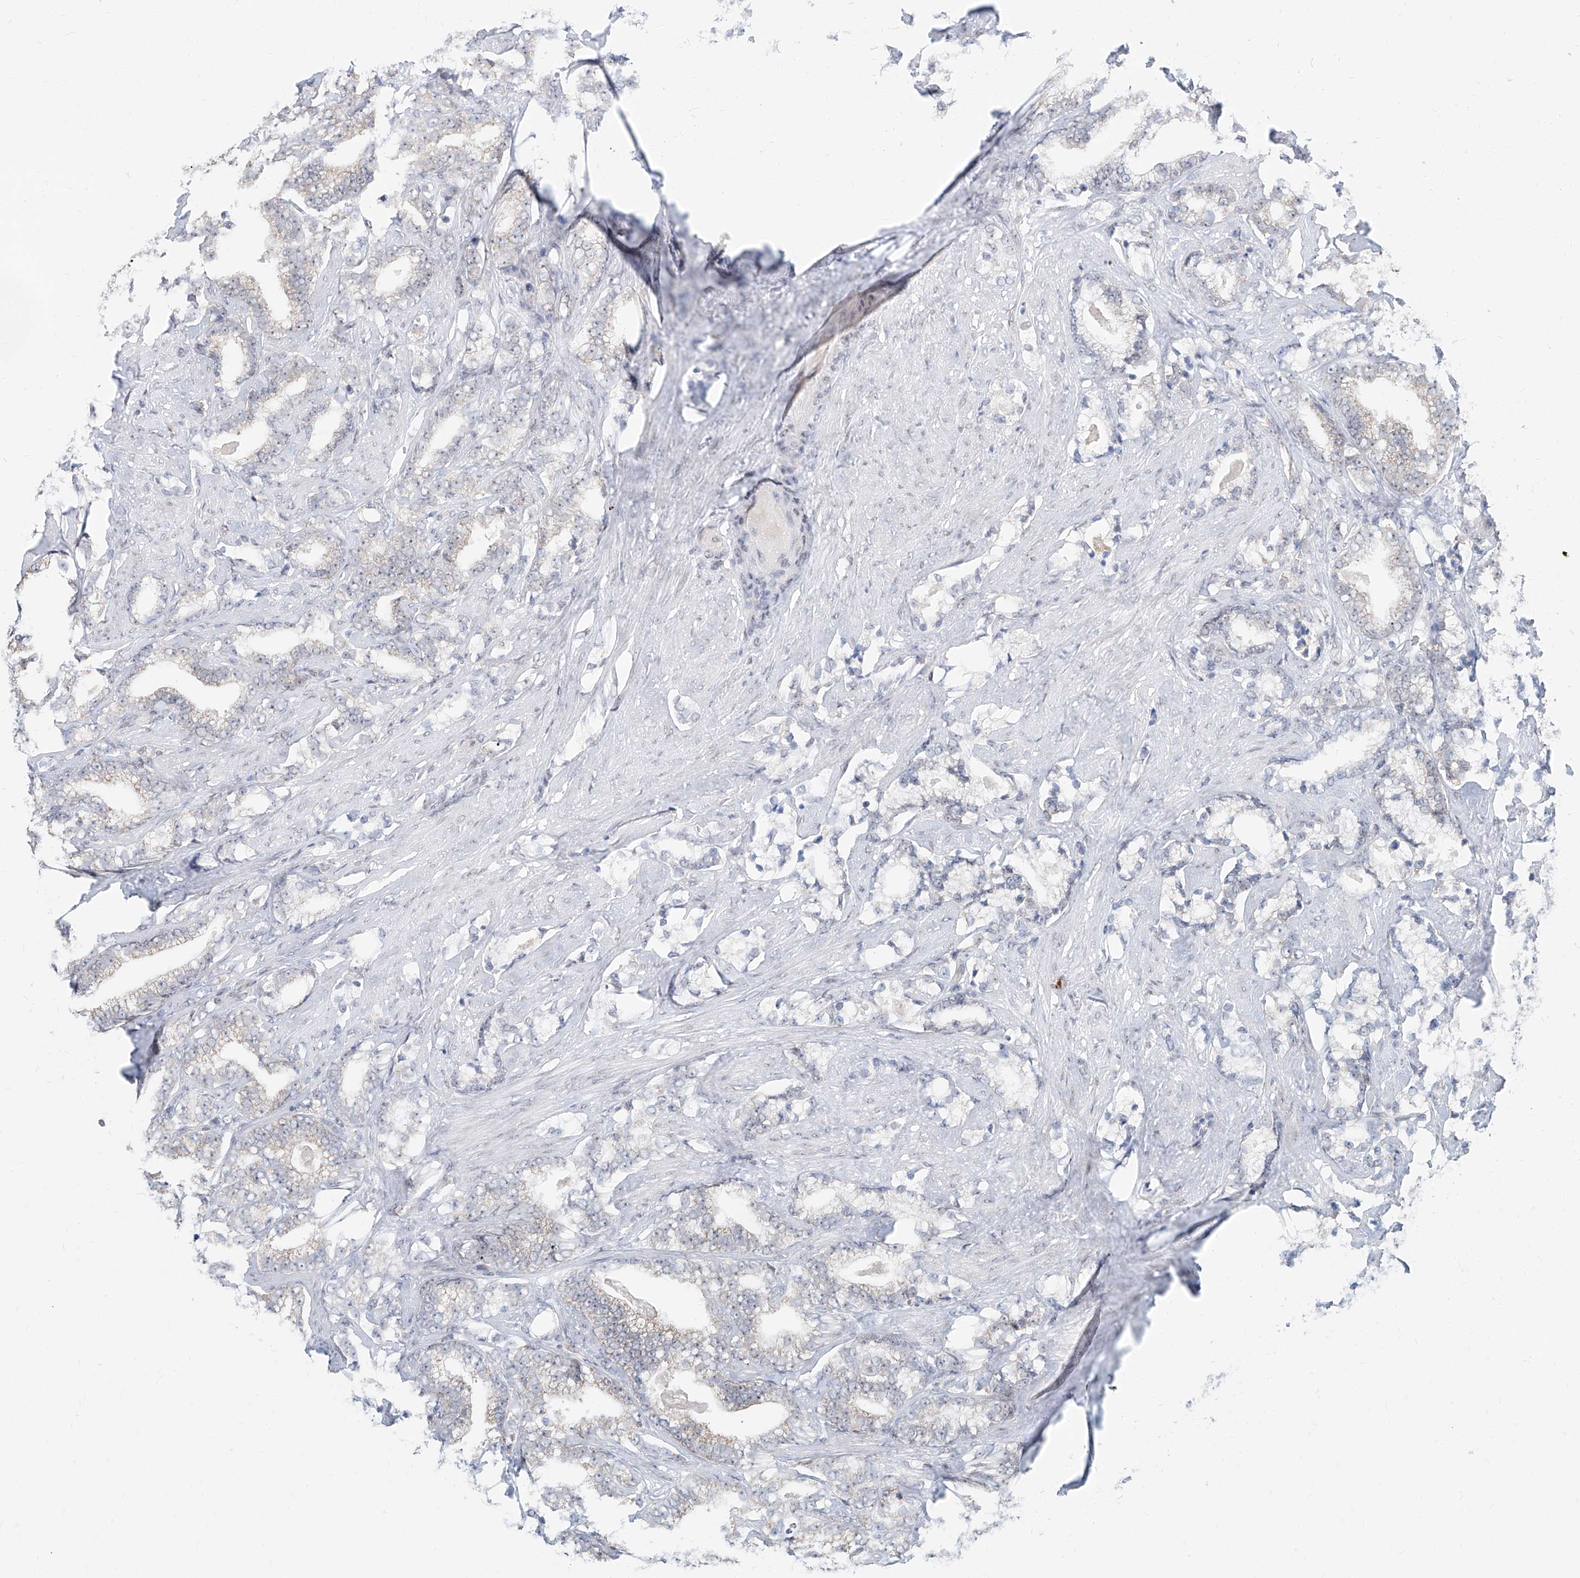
{"staining": {"intensity": "weak", "quantity": "25%-75%", "location": "nuclear"}, "tissue": "prostate cancer", "cell_type": "Tumor cells", "image_type": "cancer", "snomed": [{"axis": "morphology", "description": "Adenocarcinoma, High grade"}, {"axis": "topography", "description": "Prostate and seminal vesicle, NOS"}], "caption": "There is low levels of weak nuclear staining in tumor cells of prostate cancer, as demonstrated by immunohistochemical staining (brown color).", "gene": "SDE2", "patient": {"sex": "male", "age": 67}}